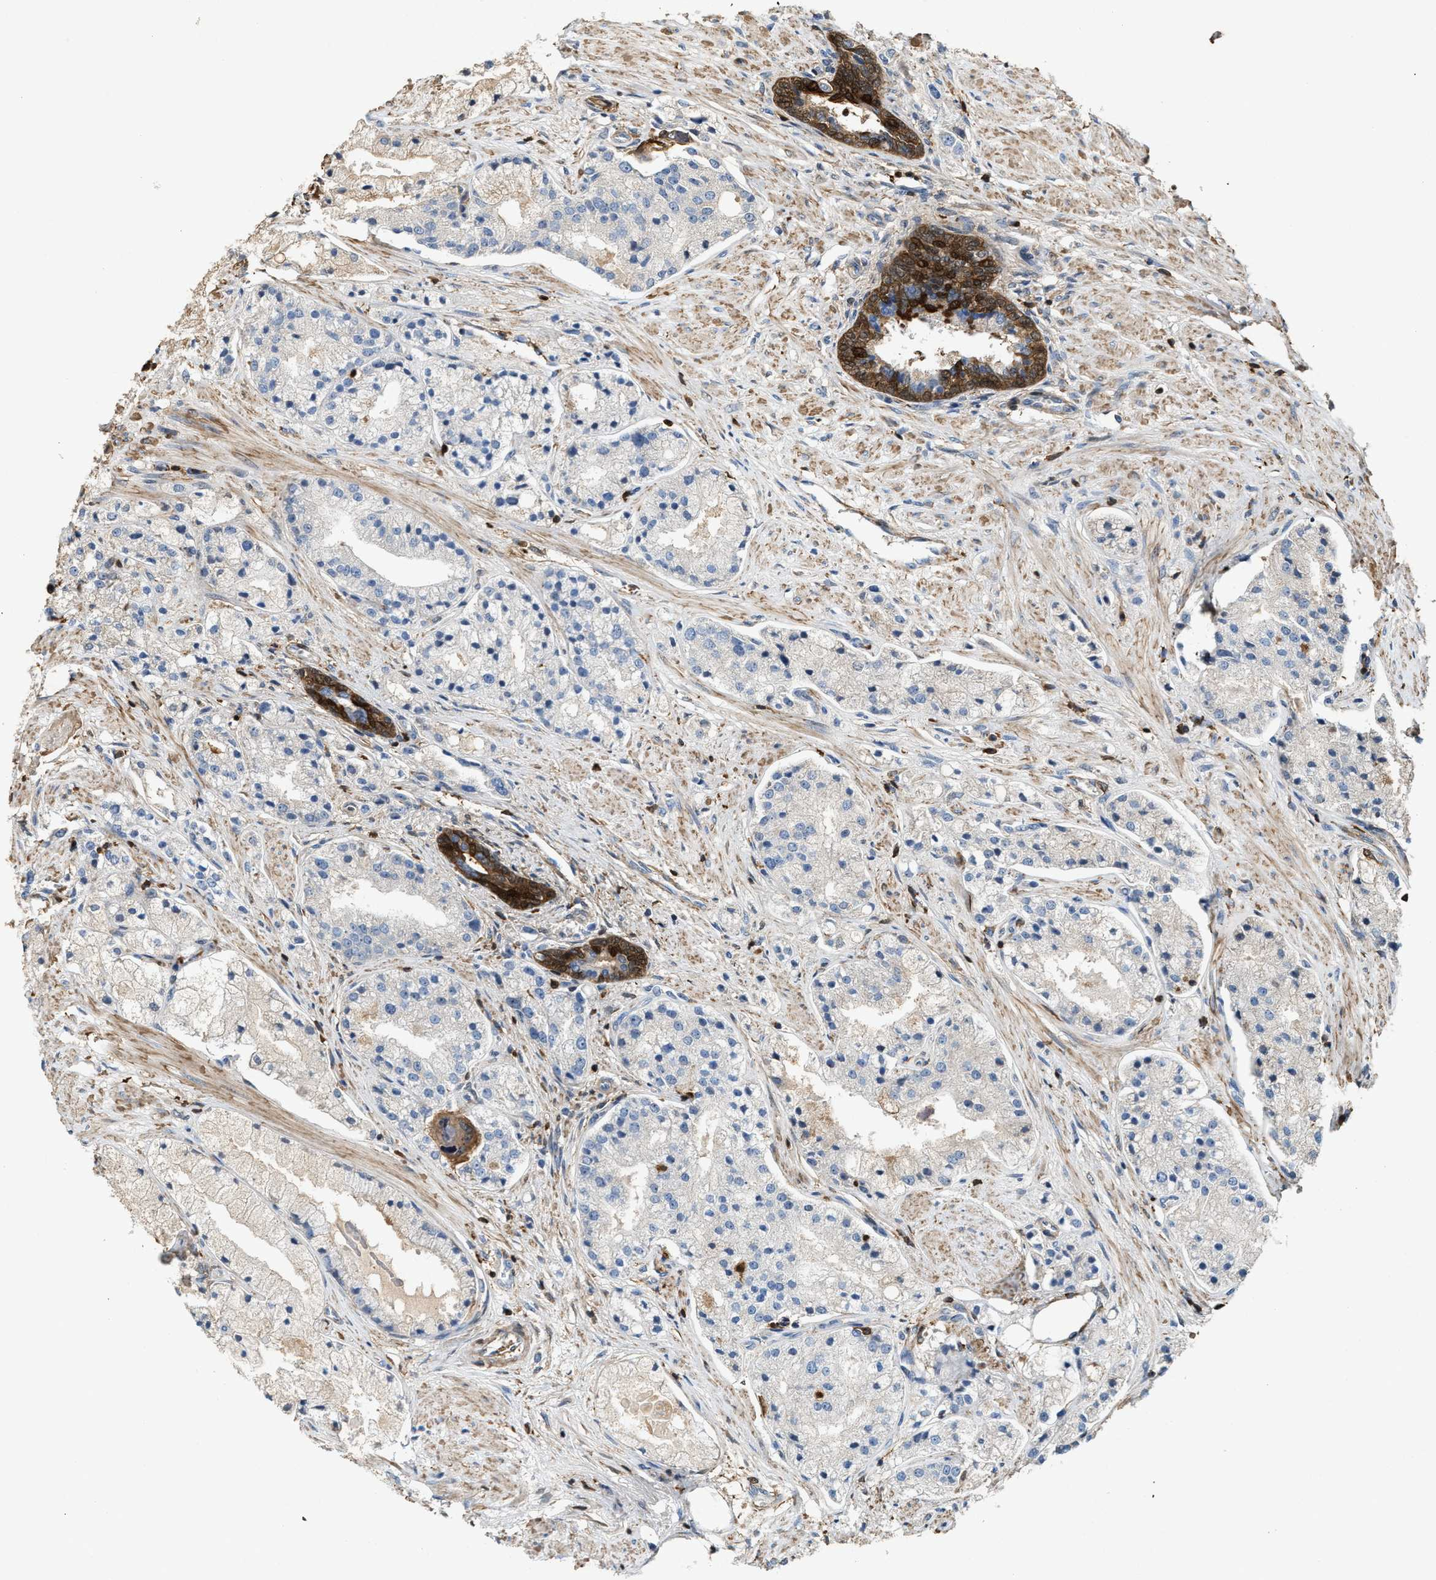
{"staining": {"intensity": "negative", "quantity": "none", "location": "none"}, "tissue": "prostate cancer", "cell_type": "Tumor cells", "image_type": "cancer", "snomed": [{"axis": "morphology", "description": "Adenocarcinoma, High grade"}, {"axis": "topography", "description": "Prostate"}], "caption": "Human high-grade adenocarcinoma (prostate) stained for a protein using immunohistochemistry shows no staining in tumor cells.", "gene": "SERPINB5", "patient": {"sex": "male", "age": 50}}